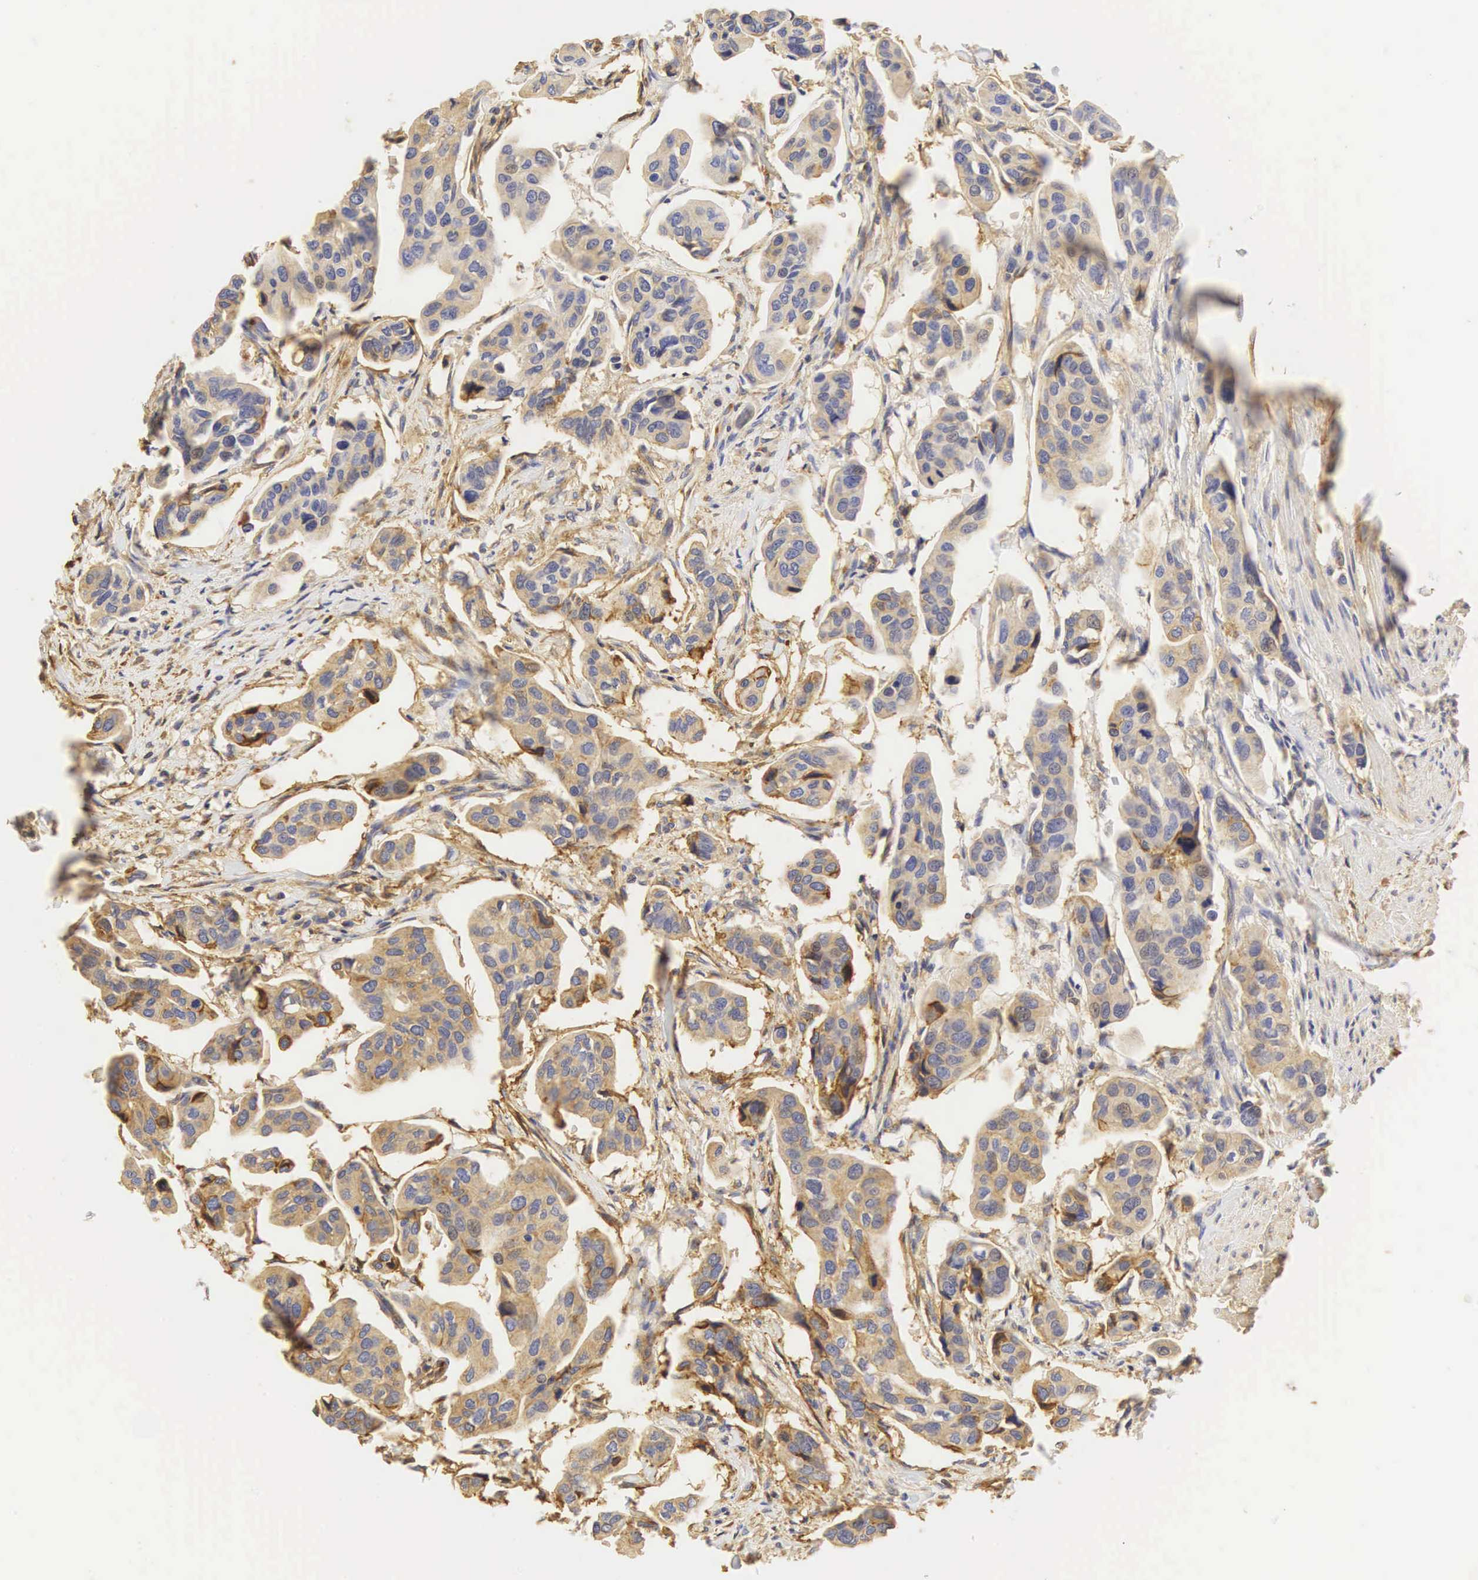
{"staining": {"intensity": "weak", "quantity": "25%-75%", "location": "cytoplasmic/membranous"}, "tissue": "urothelial cancer", "cell_type": "Tumor cells", "image_type": "cancer", "snomed": [{"axis": "morphology", "description": "Adenocarcinoma, NOS"}, {"axis": "topography", "description": "Urinary bladder"}], "caption": "Adenocarcinoma stained for a protein displays weak cytoplasmic/membranous positivity in tumor cells.", "gene": "CD99", "patient": {"sex": "male", "age": 61}}